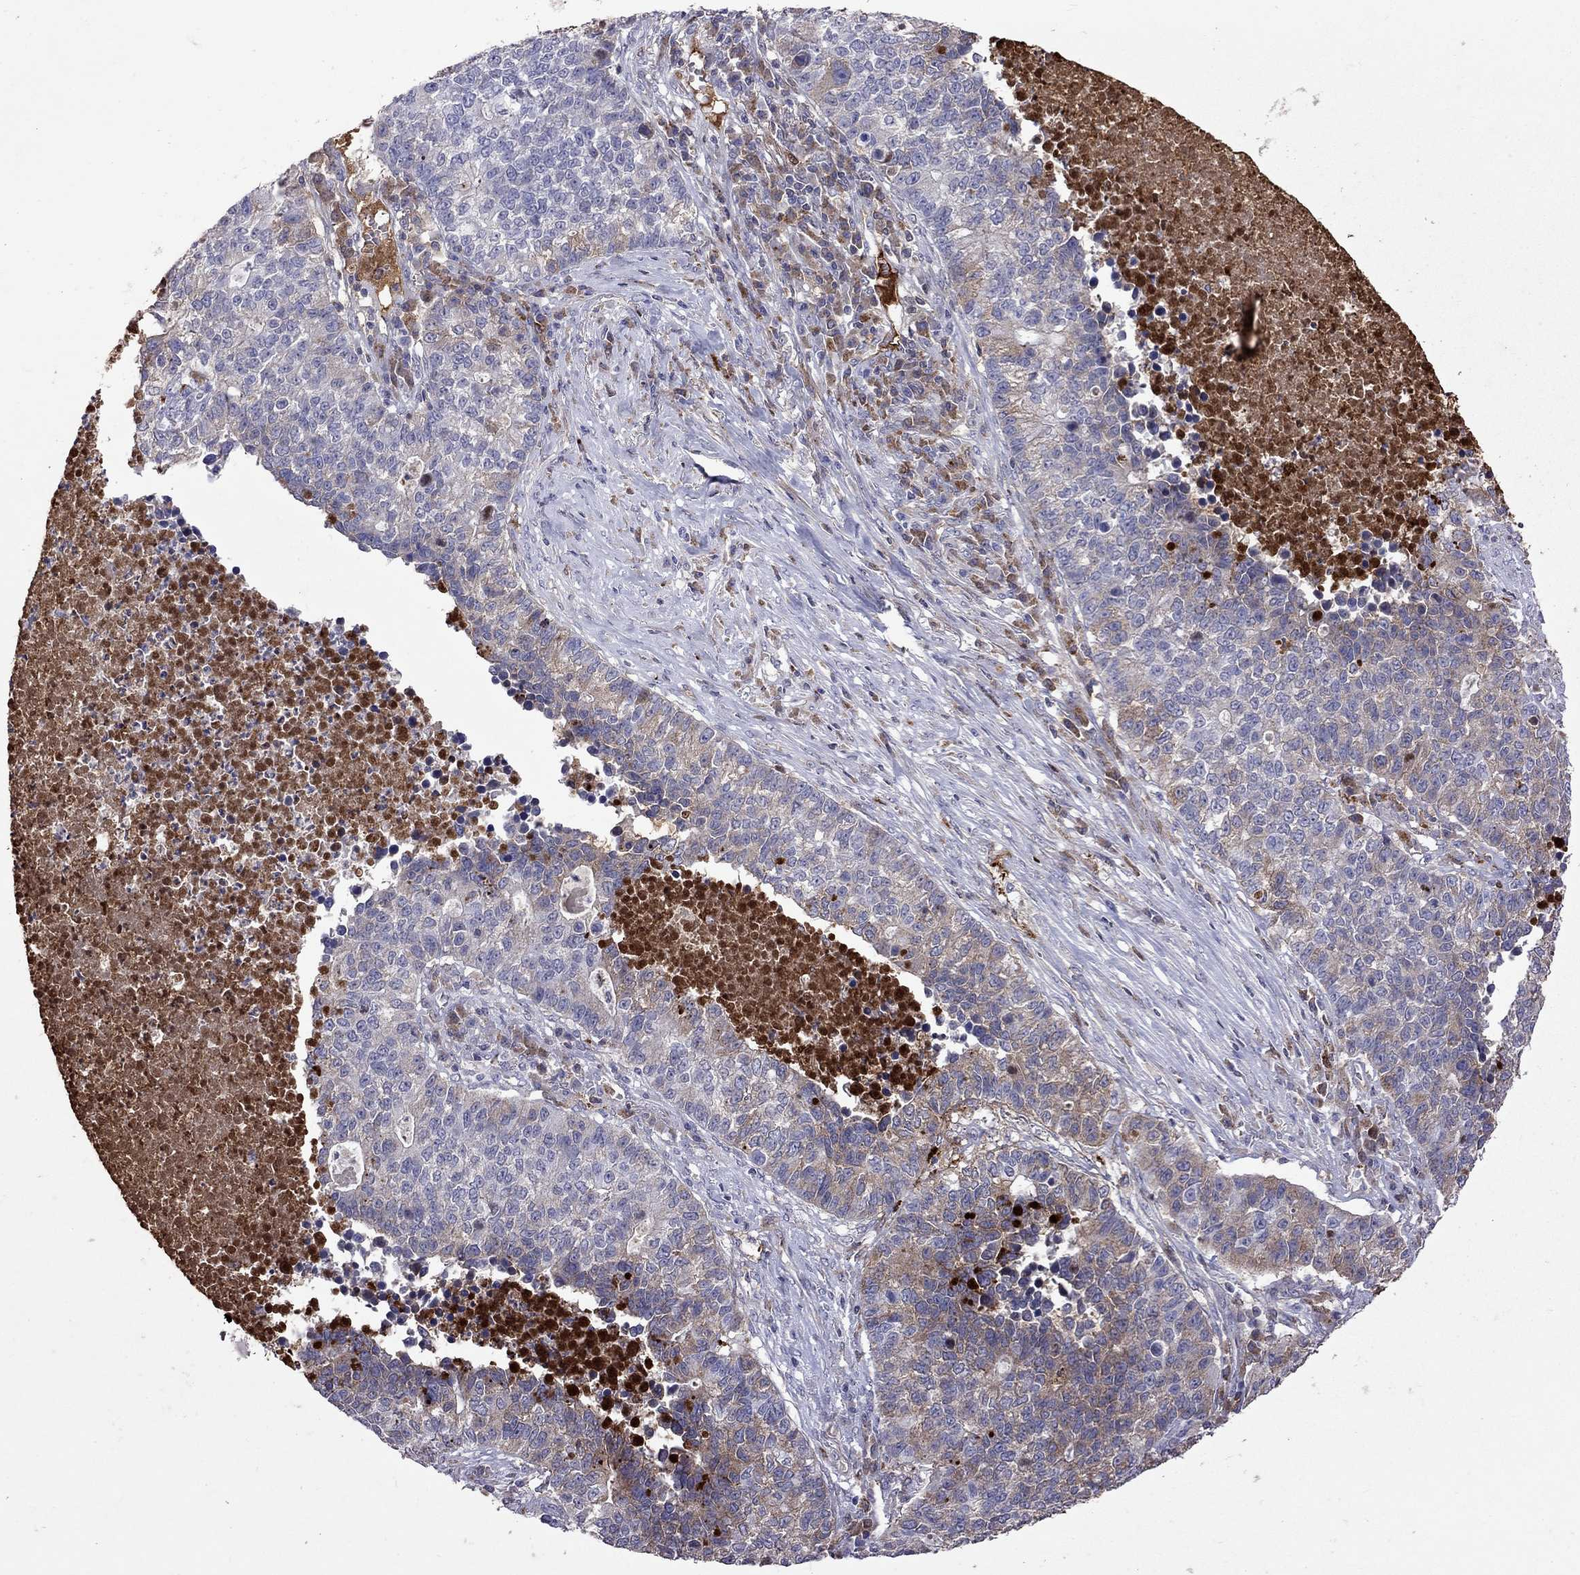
{"staining": {"intensity": "weak", "quantity": "<25%", "location": "cytoplasmic/membranous"}, "tissue": "lung cancer", "cell_type": "Tumor cells", "image_type": "cancer", "snomed": [{"axis": "morphology", "description": "Adenocarcinoma, NOS"}, {"axis": "topography", "description": "Lung"}], "caption": "Tumor cells are negative for protein expression in human adenocarcinoma (lung). (DAB immunohistochemistry (IHC) visualized using brightfield microscopy, high magnification).", "gene": "SERPINA3", "patient": {"sex": "male", "age": 57}}